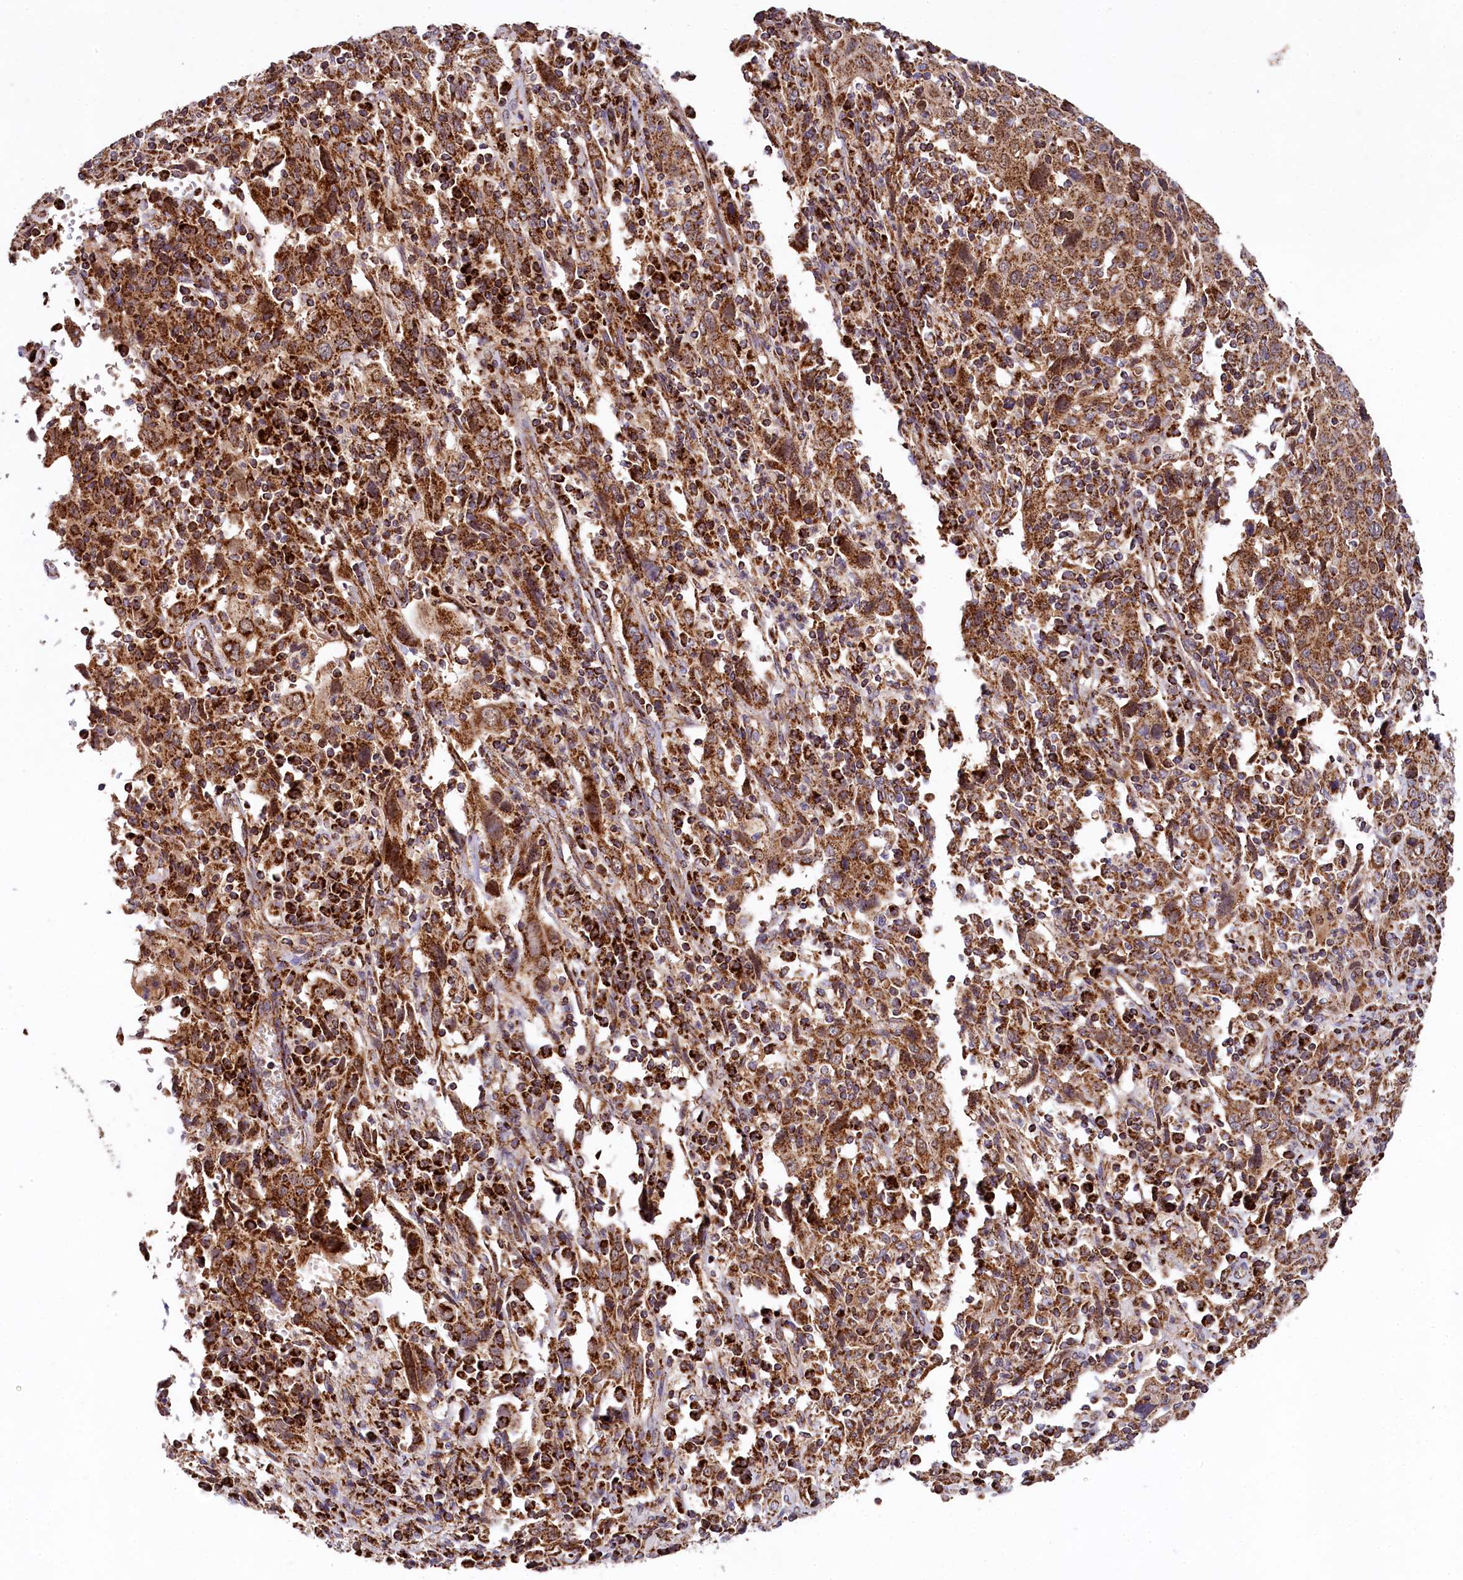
{"staining": {"intensity": "strong", "quantity": ">75%", "location": "cytoplasmic/membranous"}, "tissue": "cervical cancer", "cell_type": "Tumor cells", "image_type": "cancer", "snomed": [{"axis": "morphology", "description": "Squamous cell carcinoma, NOS"}, {"axis": "topography", "description": "Cervix"}], "caption": "Strong cytoplasmic/membranous staining is present in approximately >75% of tumor cells in cervical cancer (squamous cell carcinoma).", "gene": "CLYBL", "patient": {"sex": "female", "age": 46}}